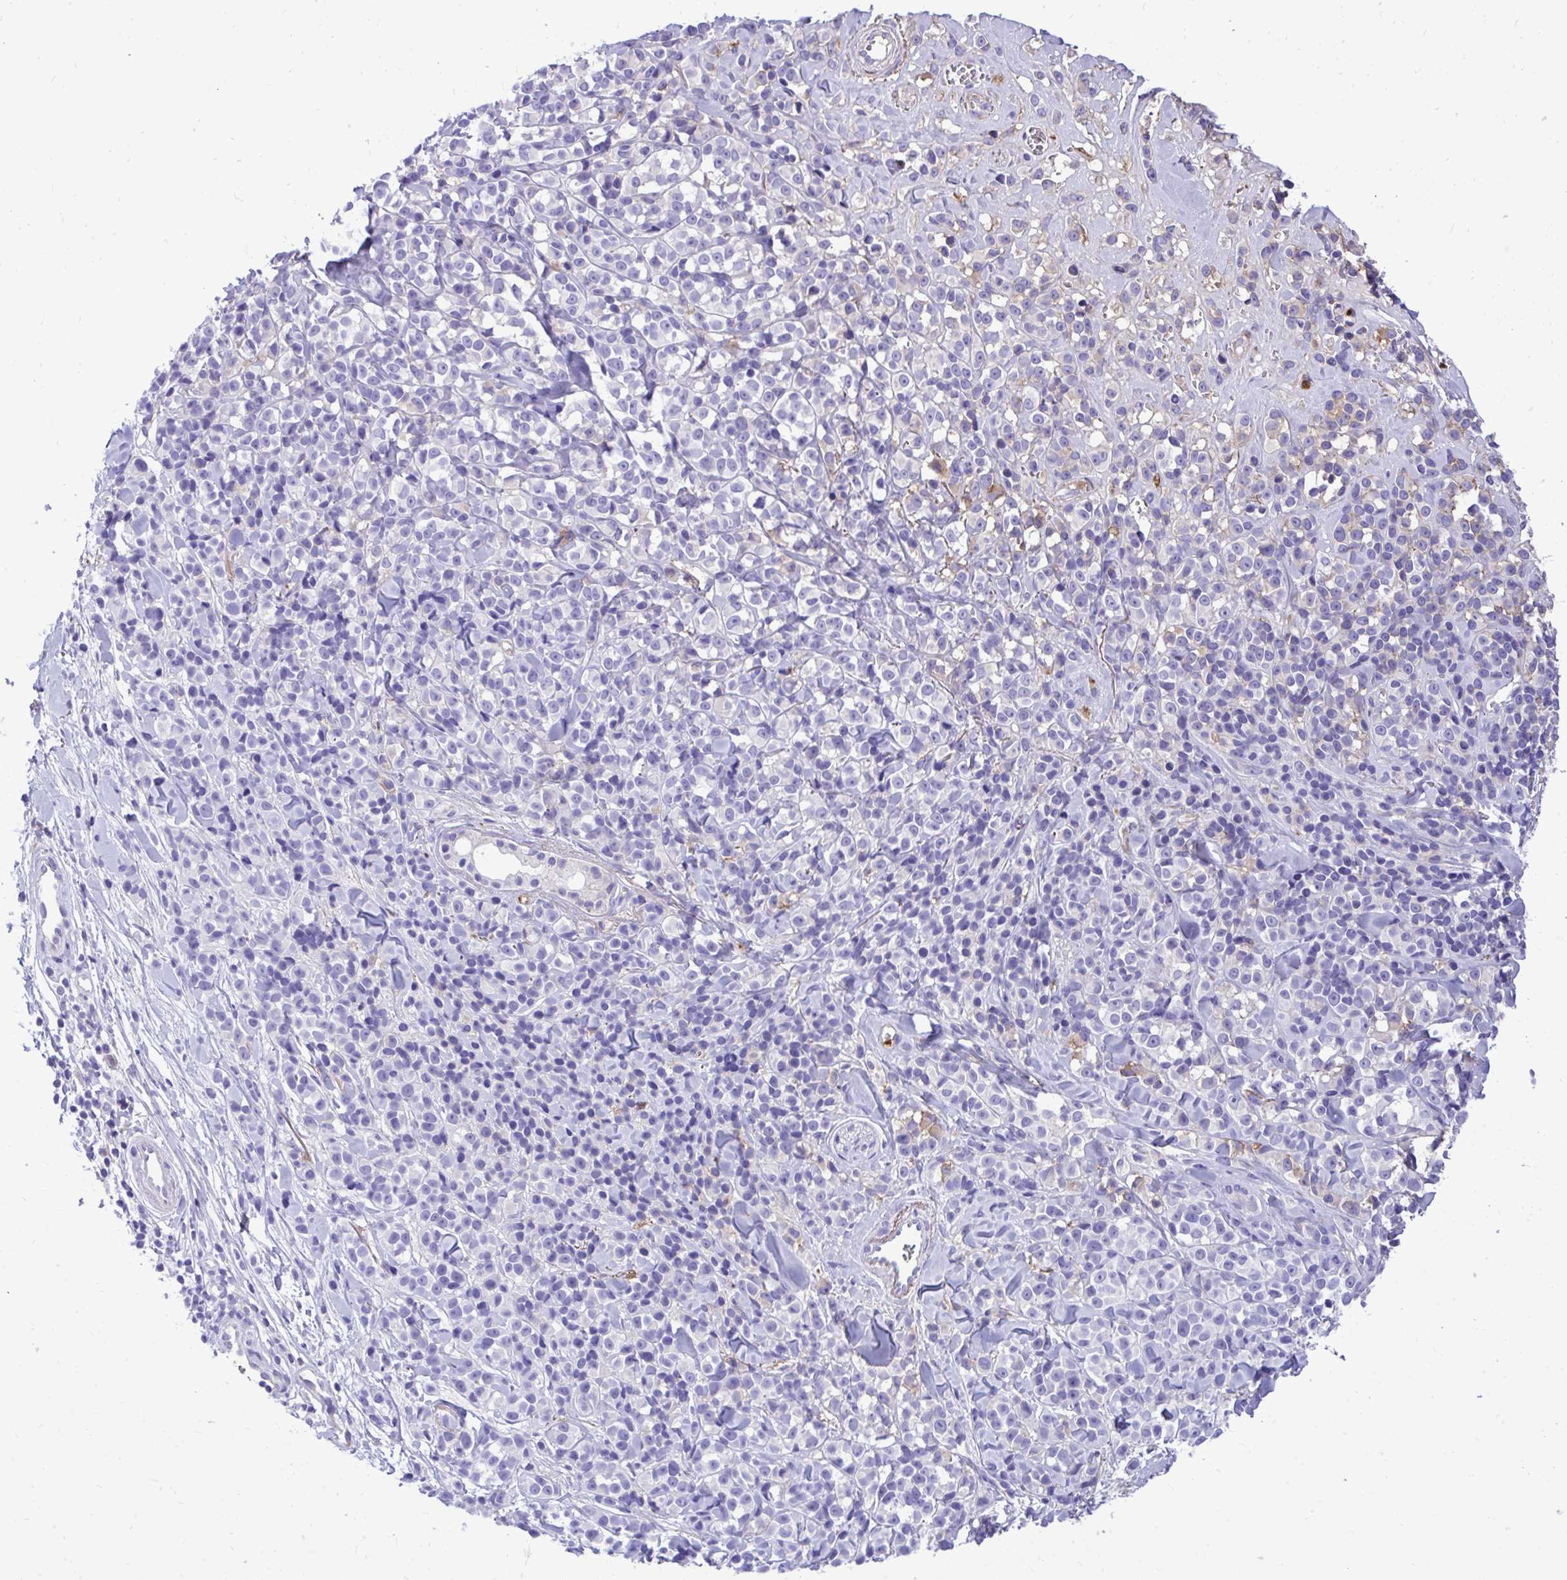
{"staining": {"intensity": "negative", "quantity": "none", "location": "none"}, "tissue": "melanoma", "cell_type": "Tumor cells", "image_type": "cancer", "snomed": [{"axis": "morphology", "description": "Malignant melanoma, NOS"}, {"axis": "topography", "description": "Skin"}], "caption": "There is no significant staining in tumor cells of malignant melanoma. (IHC, brightfield microscopy, high magnification).", "gene": "HRG", "patient": {"sex": "male", "age": 85}}